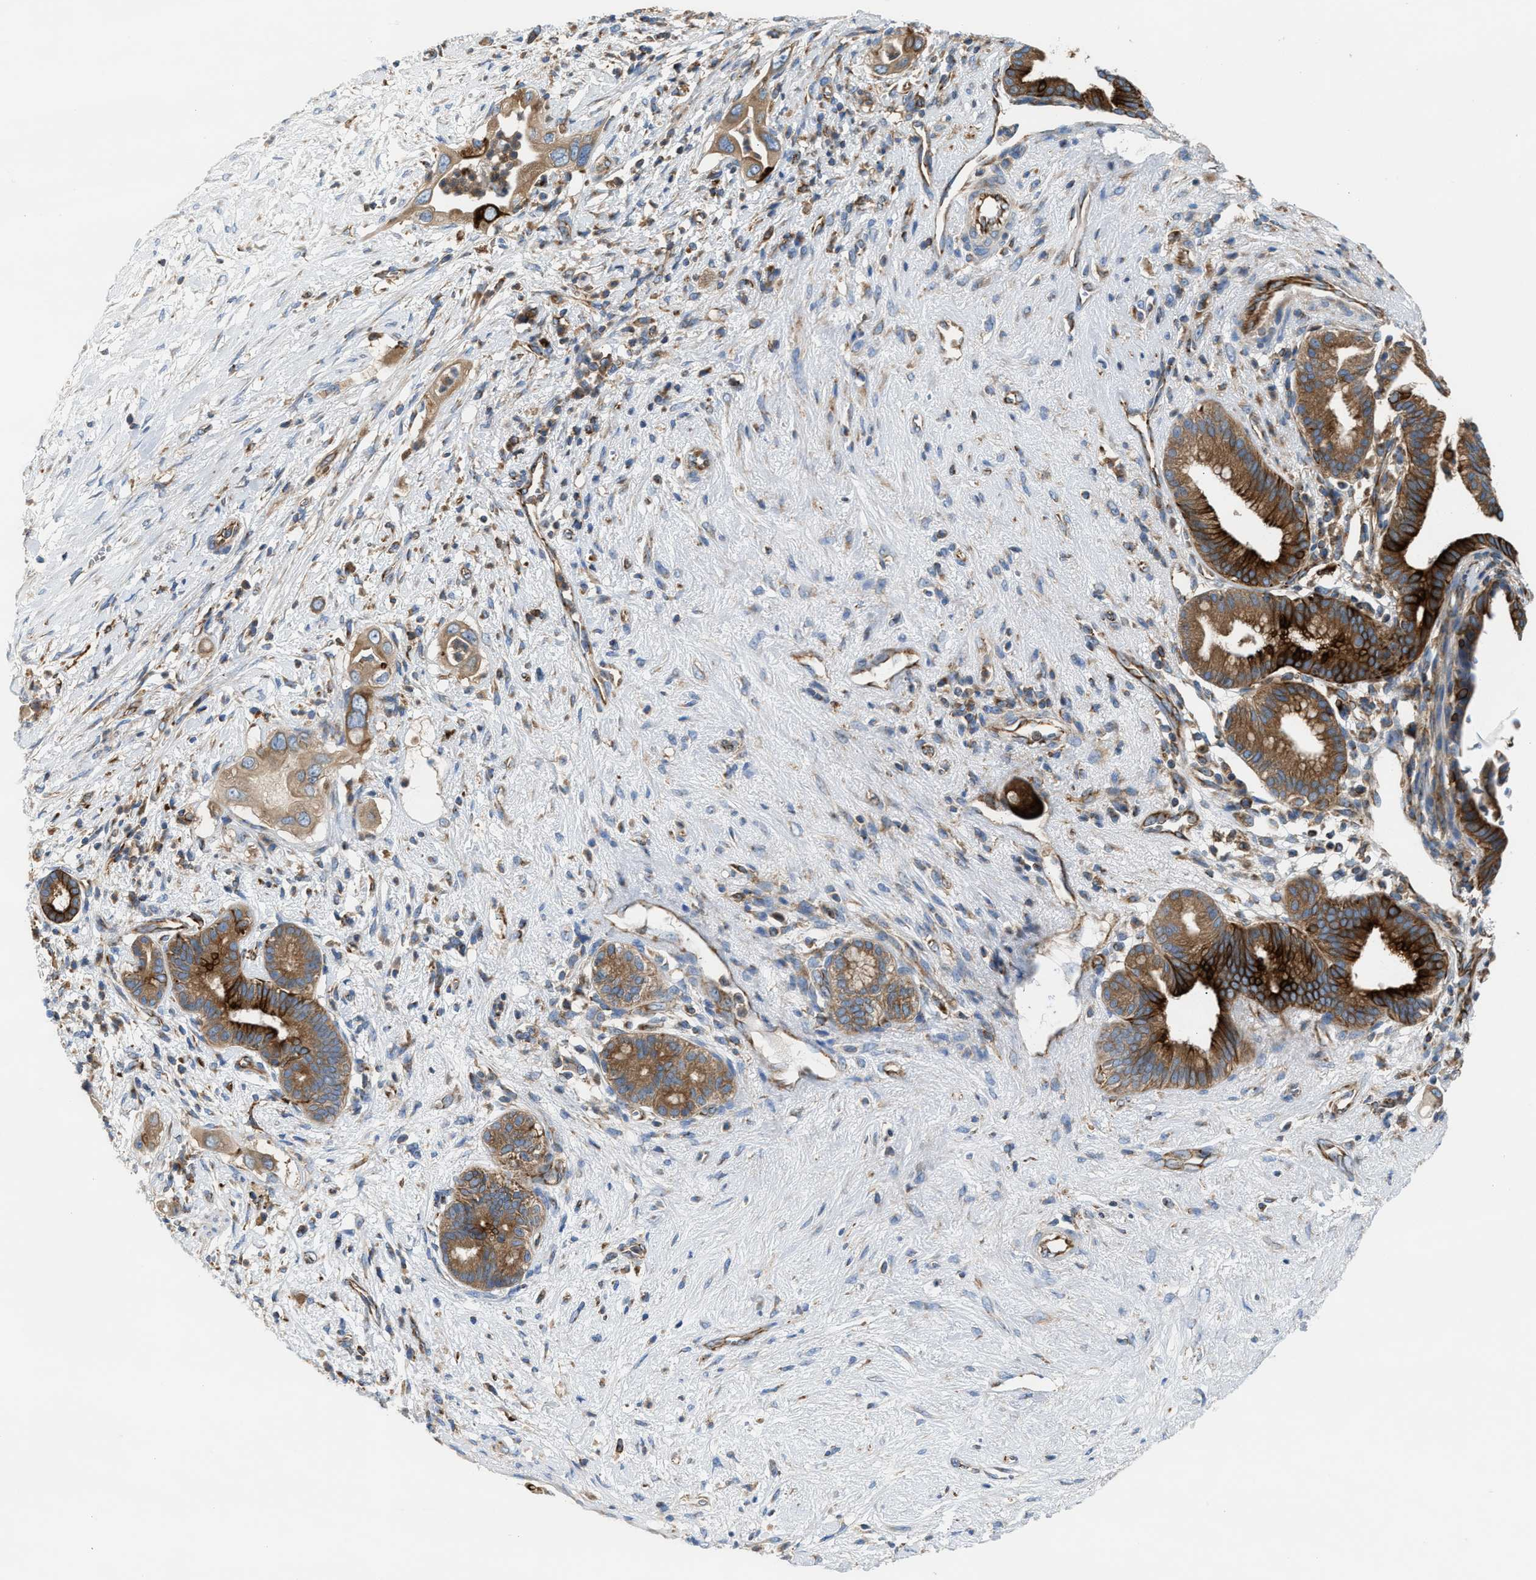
{"staining": {"intensity": "strong", "quantity": ">75%", "location": "cytoplasmic/membranous"}, "tissue": "pancreatic cancer", "cell_type": "Tumor cells", "image_type": "cancer", "snomed": [{"axis": "morphology", "description": "Adenocarcinoma, NOS"}, {"axis": "topography", "description": "Pancreas"}], "caption": "Tumor cells show high levels of strong cytoplasmic/membranous staining in about >75% of cells in pancreatic cancer.", "gene": "TBC1D15", "patient": {"sex": "male", "age": 59}}